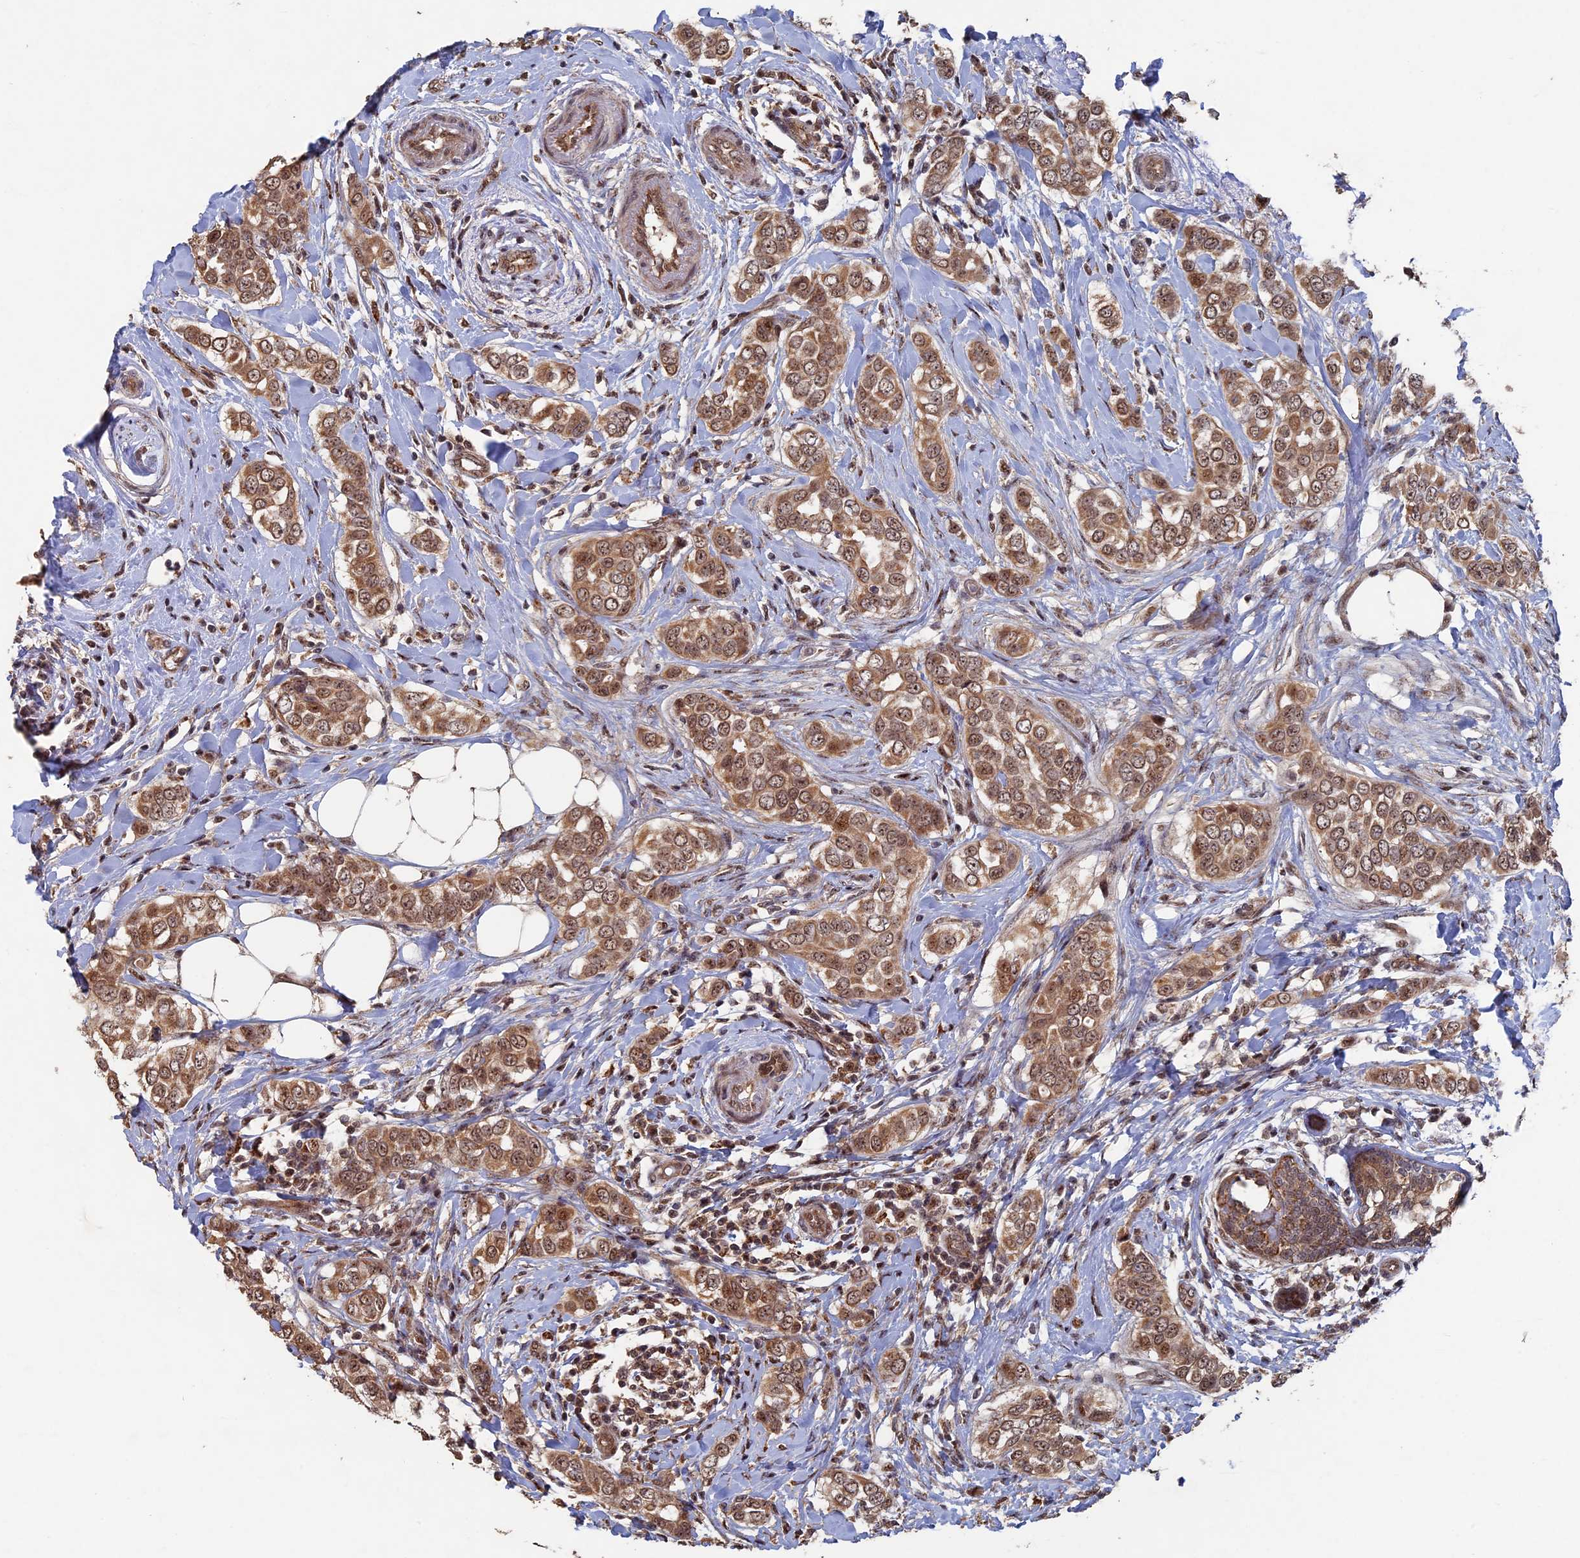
{"staining": {"intensity": "moderate", "quantity": ">75%", "location": "cytoplasmic/membranous,nuclear"}, "tissue": "breast cancer", "cell_type": "Tumor cells", "image_type": "cancer", "snomed": [{"axis": "morphology", "description": "Lobular carcinoma"}, {"axis": "topography", "description": "Breast"}], "caption": "Immunohistochemistry (IHC) of human breast cancer (lobular carcinoma) exhibits medium levels of moderate cytoplasmic/membranous and nuclear expression in approximately >75% of tumor cells.", "gene": "KIAA1328", "patient": {"sex": "female", "age": 51}}